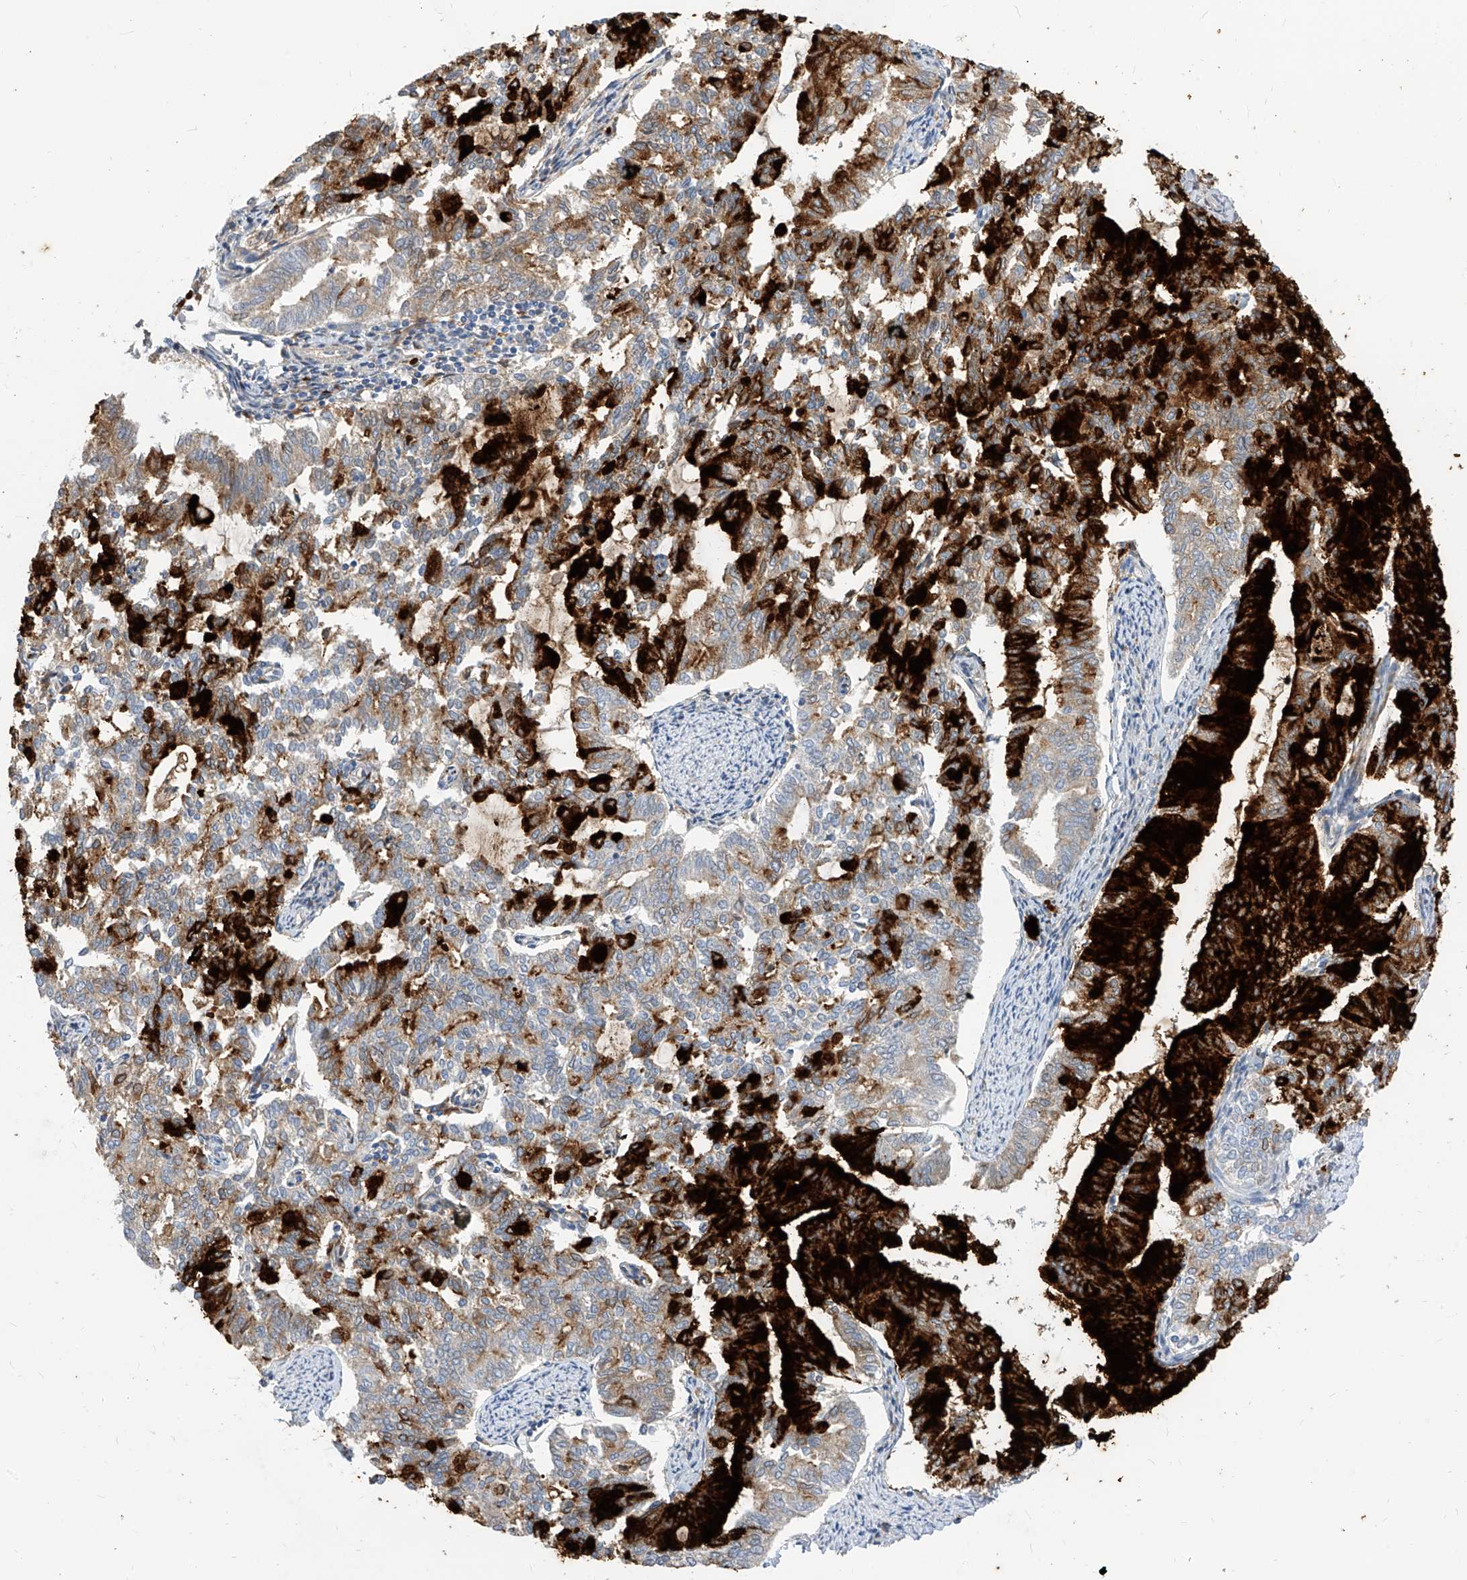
{"staining": {"intensity": "strong", "quantity": "25%-75%", "location": "cytoplasmic/membranous"}, "tissue": "endometrial cancer", "cell_type": "Tumor cells", "image_type": "cancer", "snomed": [{"axis": "morphology", "description": "Adenocarcinoma, NOS"}, {"axis": "topography", "description": "Endometrium"}], "caption": "This is a photomicrograph of immunohistochemistry (IHC) staining of adenocarcinoma (endometrial), which shows strong staining in the cytoplasmic/membranous of tumor cells.", "gene": "SCGB2A1", "patient": {"sex": "female", "age": 79}}